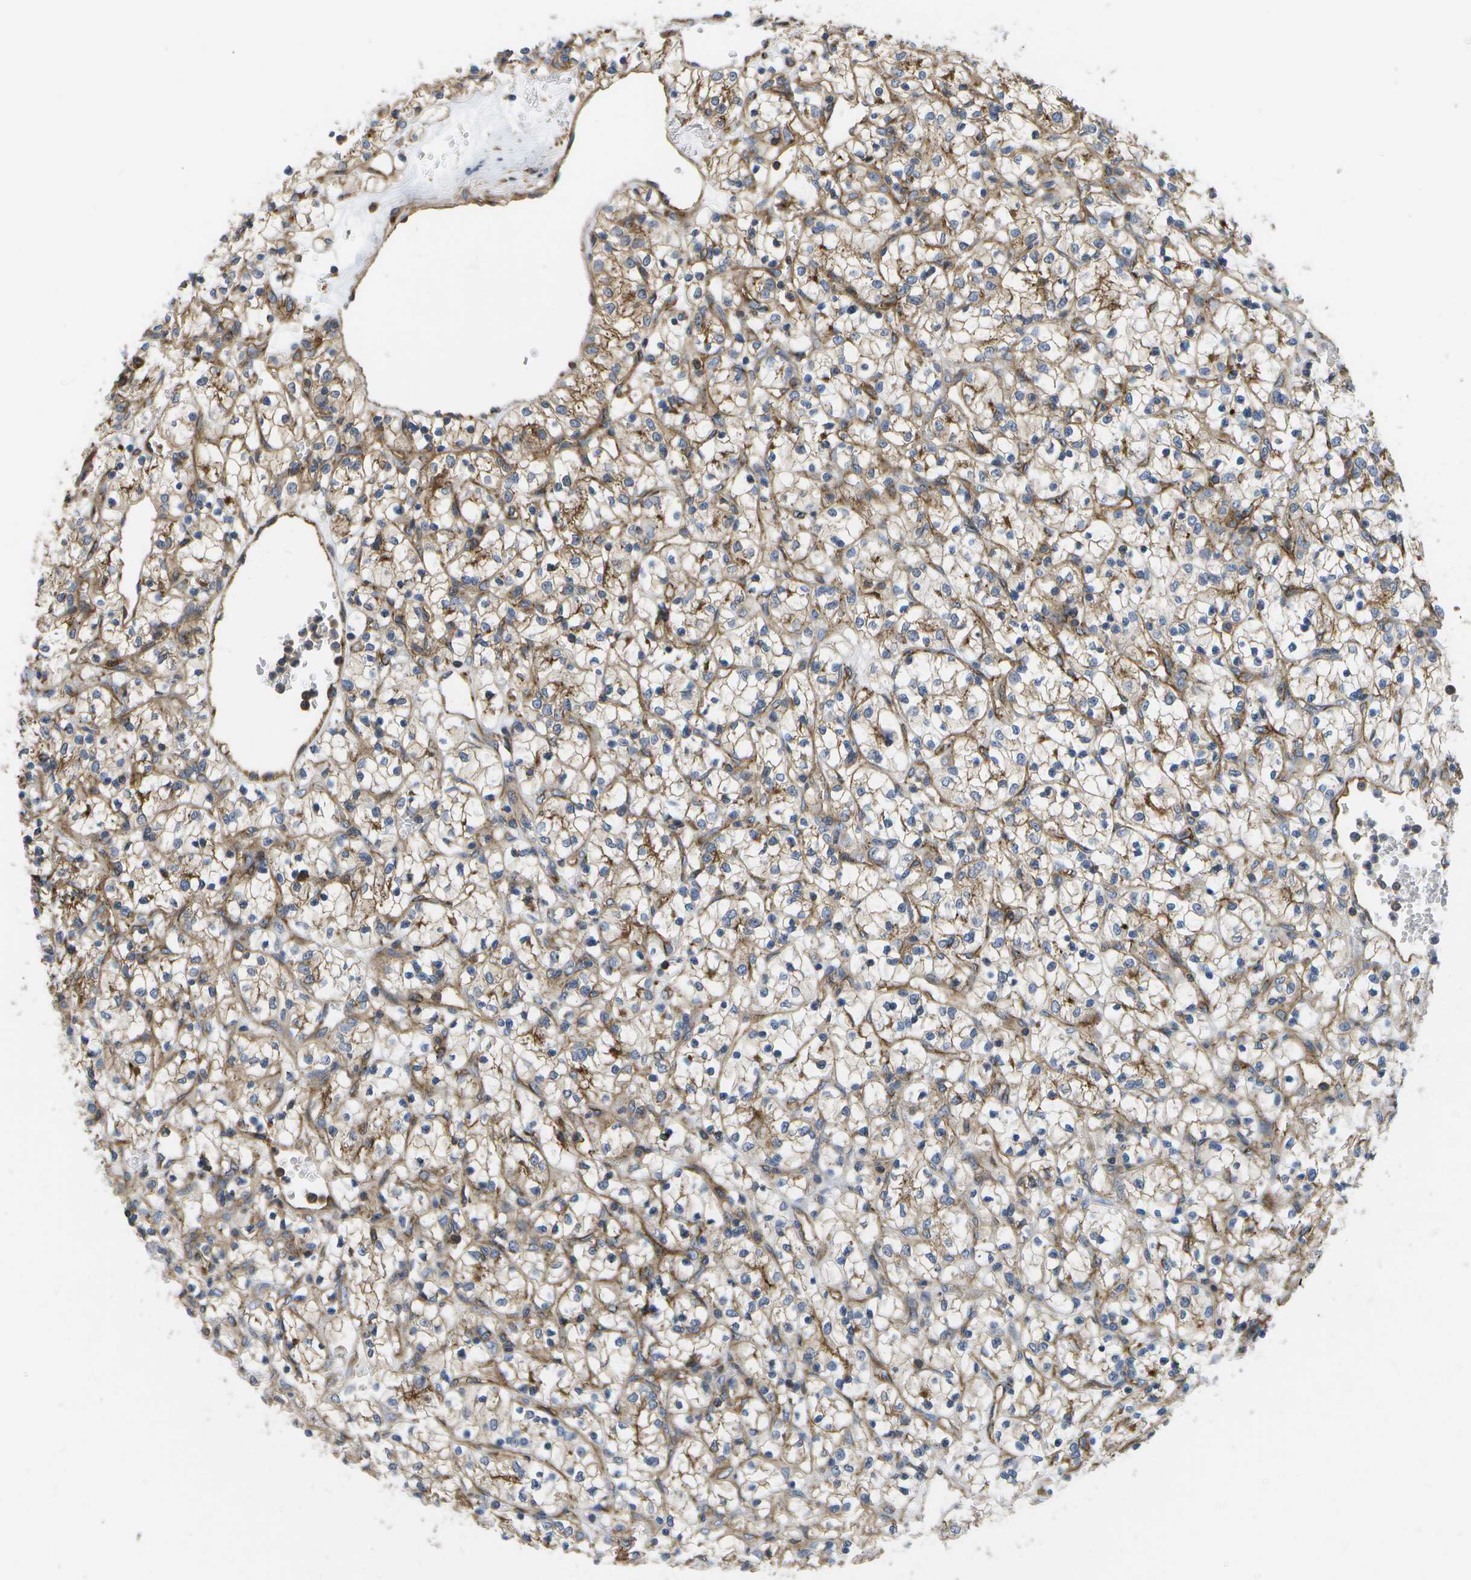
{"staining": {"intensity": "moderate", "quantity": ">75%", "location": "cytoplasmic/membranous"}, "tissue": "renal cancer", "cell_type": "Tumor cells", "image_type": "cancer", "snomed": [{"axis": "morphology", "description": "Adenocarcinoma, NOS"}, {"axis": "topography", "description": "Kidney"}], "caption": "Renal adenocarcinoma stained with DAB (3,3'-diaminobenzidine) immunohistochemistry (IHC) shows medium levels of moderate cytoplasmic/membranous staining in approximately >75% of tumor cells.", "gene": "BST2", "patient": {"sex": "female", "age": 69}}